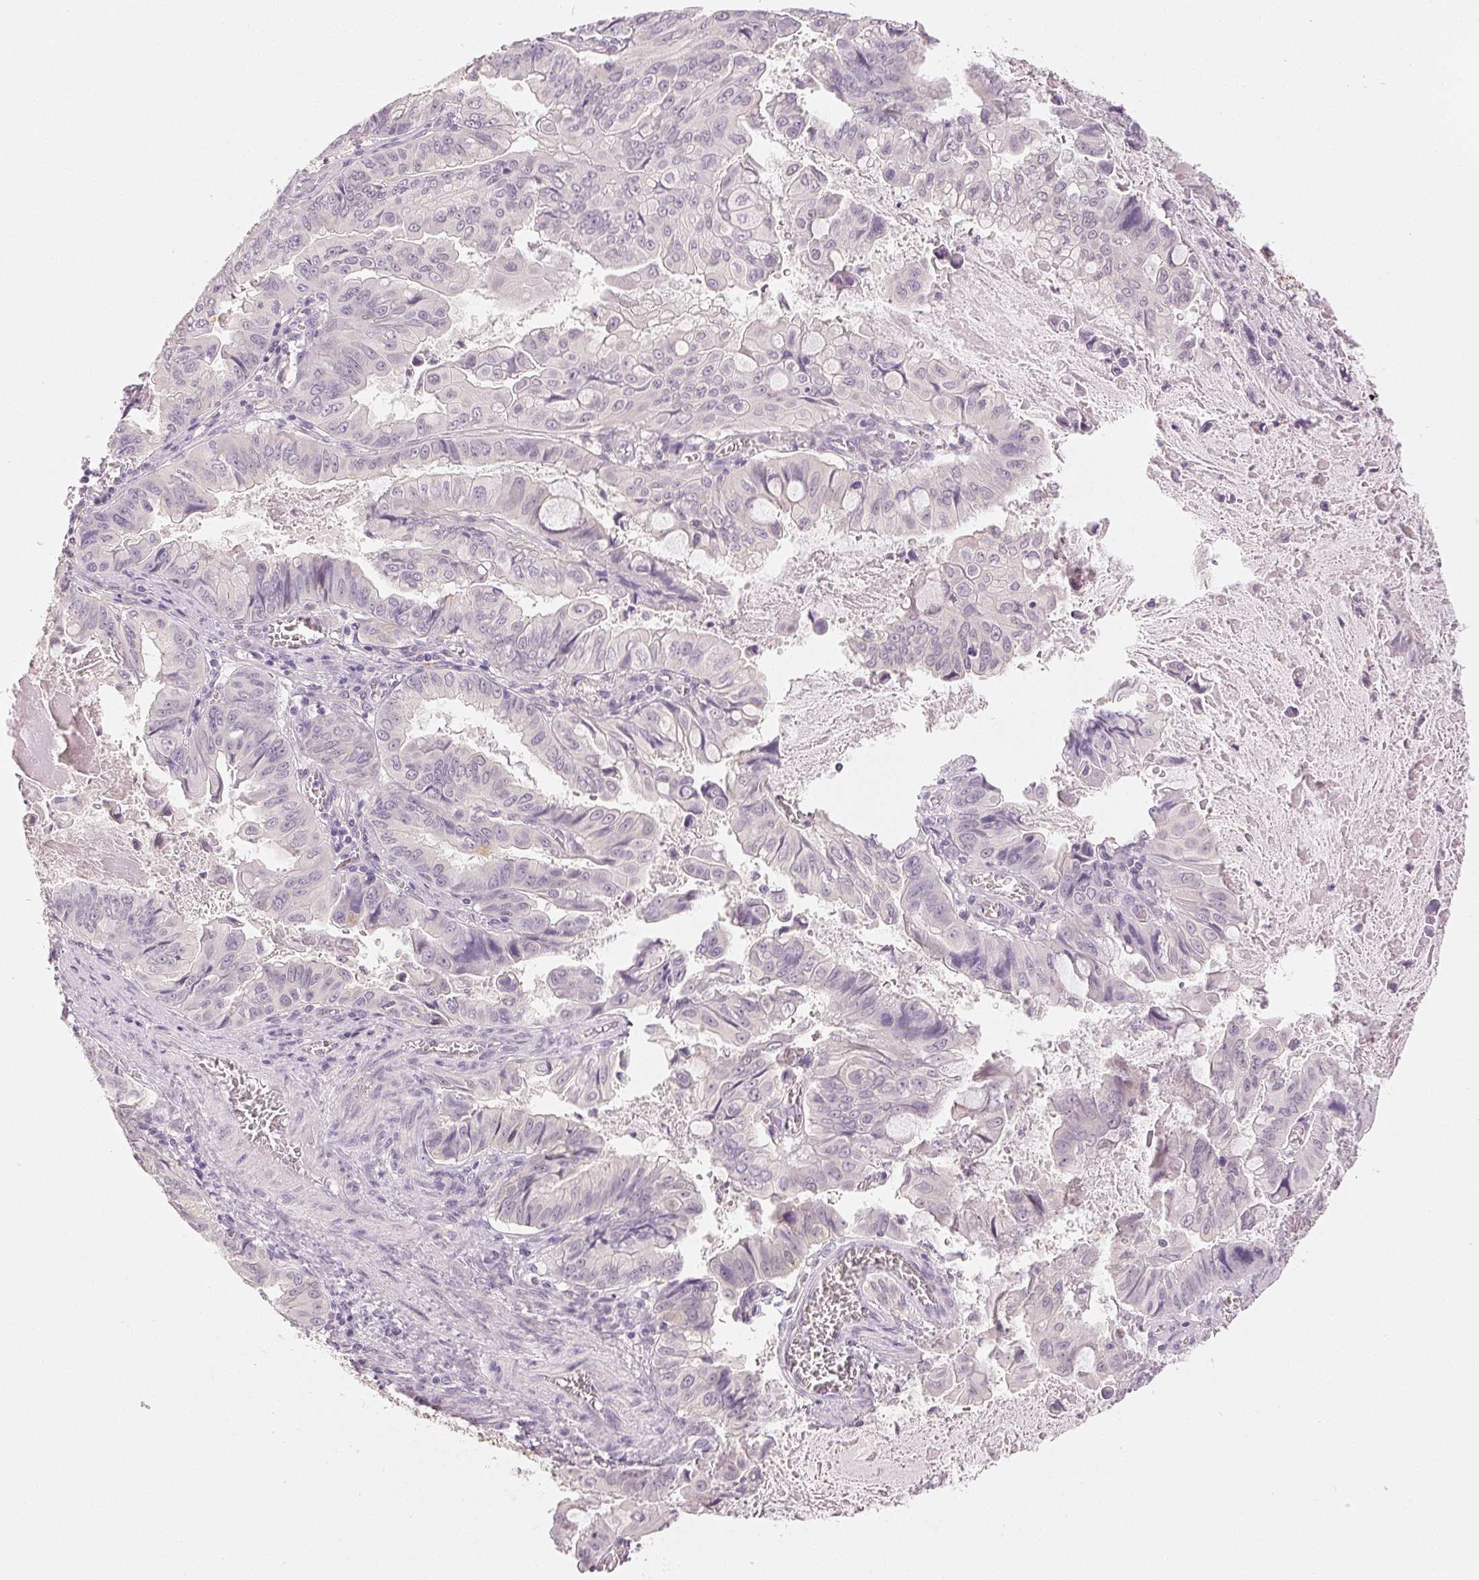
{"staining": {"intensity": "negative", "quantity": "none", "location": "none"}, "tissue": "stomach cancer", "cell_type": "Tumor cells", "image_type": "cancer", "snomed": [{"axis": "morphology", "description": "Adenocarcinoma, NOS"}, {"axis": "topography", "description": "Stomach, upper"}], "caption": "Histopathology image shows no protein positivity in tumor cells of stomach adenocarcinoma tissue.", "gene": "MAP1LC3A", "patient": {"sex": "male", "age": 80}}